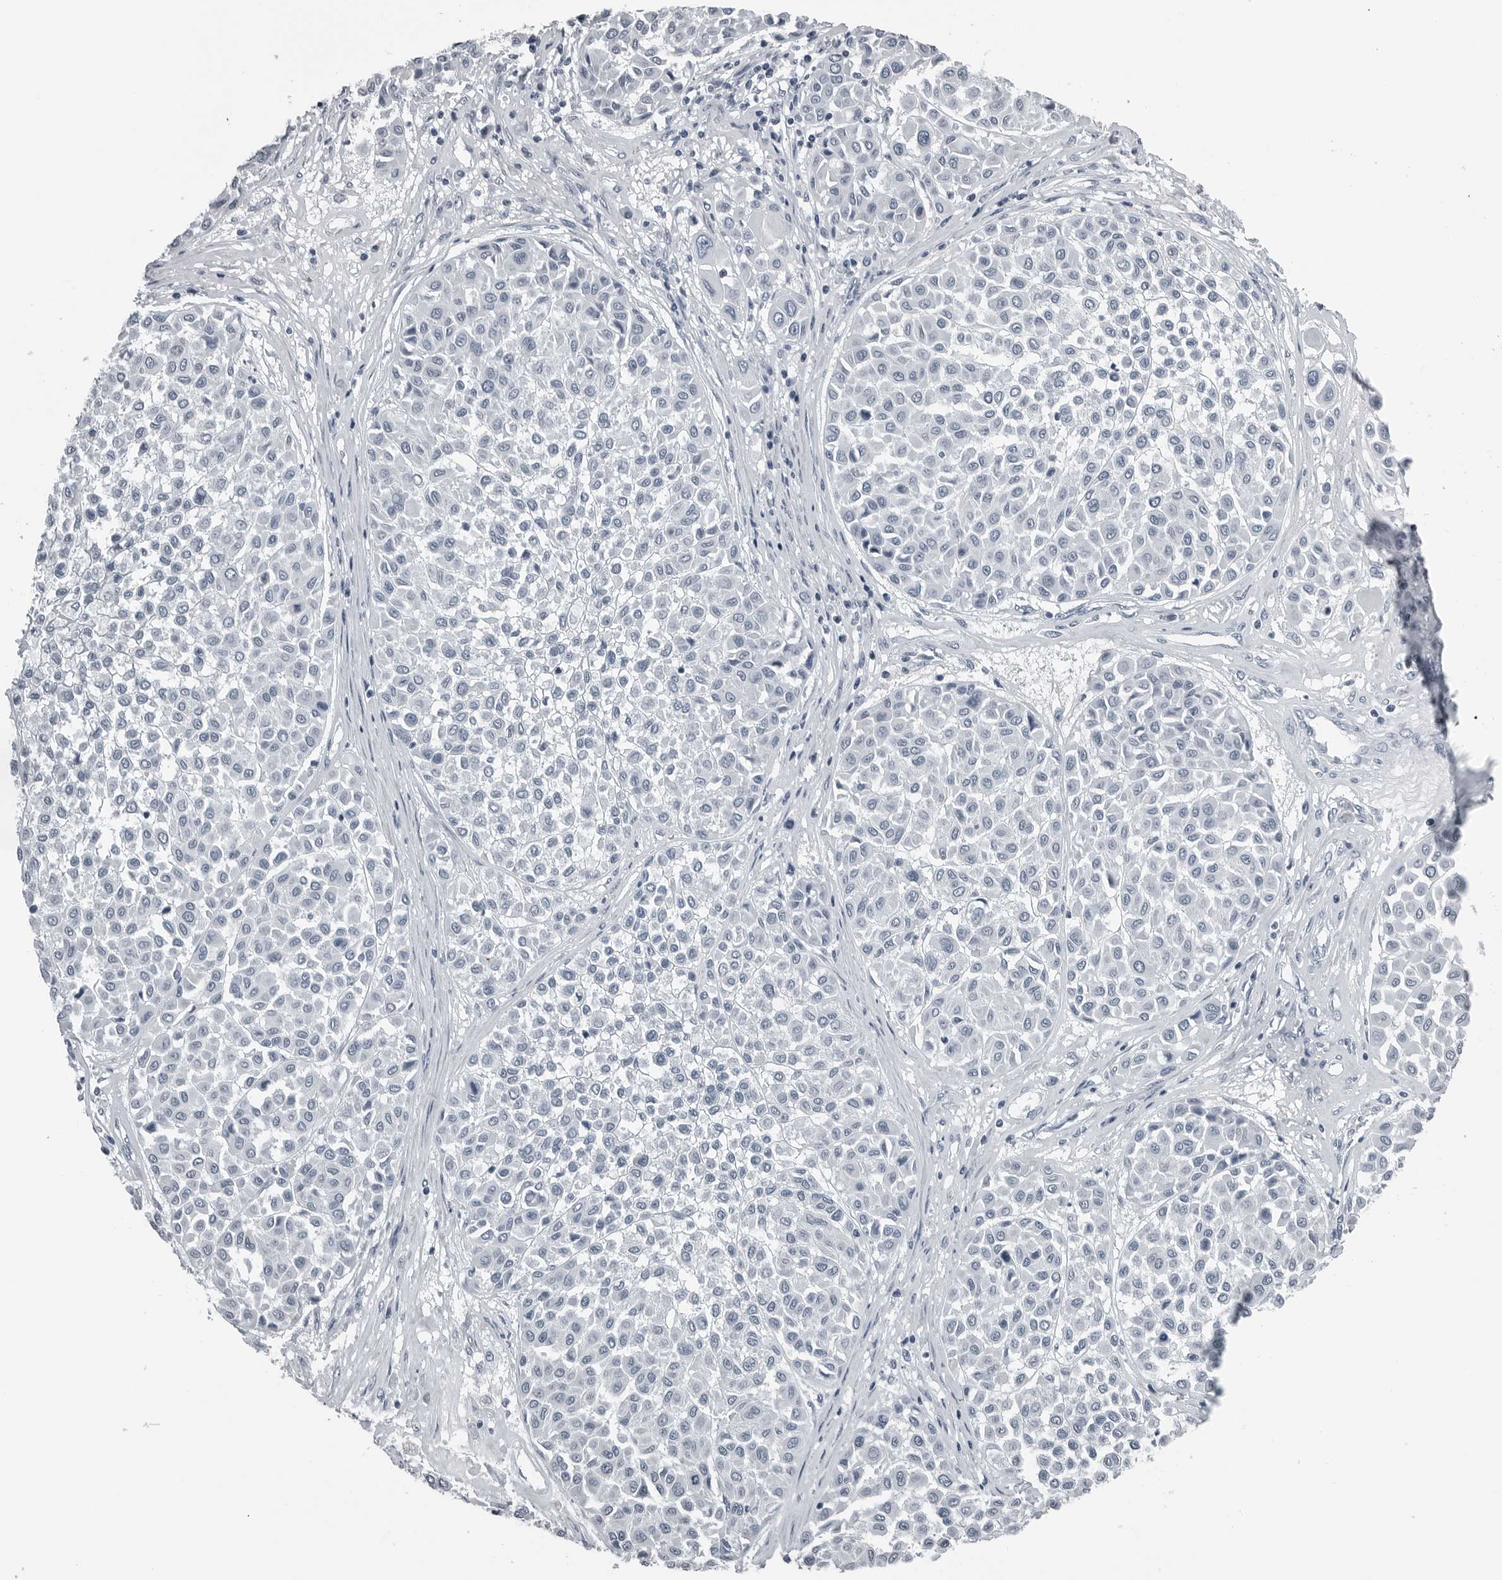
{"staining": {"intensity": "negative", "quantity": "none", "location": "none"}, "tissue": "melanoma", "cell_type": "Tumor cells", "image_type": "cancer", "snomed": [{"axis": "morphology", "description": "Malignant melanoma, Metastatic site"}, {"axis": "topography", "description": "Soft tissue"}], "caption": "The histopathology image demonstrates no significant expression in tumor cells of melanoma. (DAB (3,3'-diaminobenzidine) immunohistochemistry (IHC), high magnification).", "gene": "SPINK1", "patient": {"sex": "male", "age": 41}}